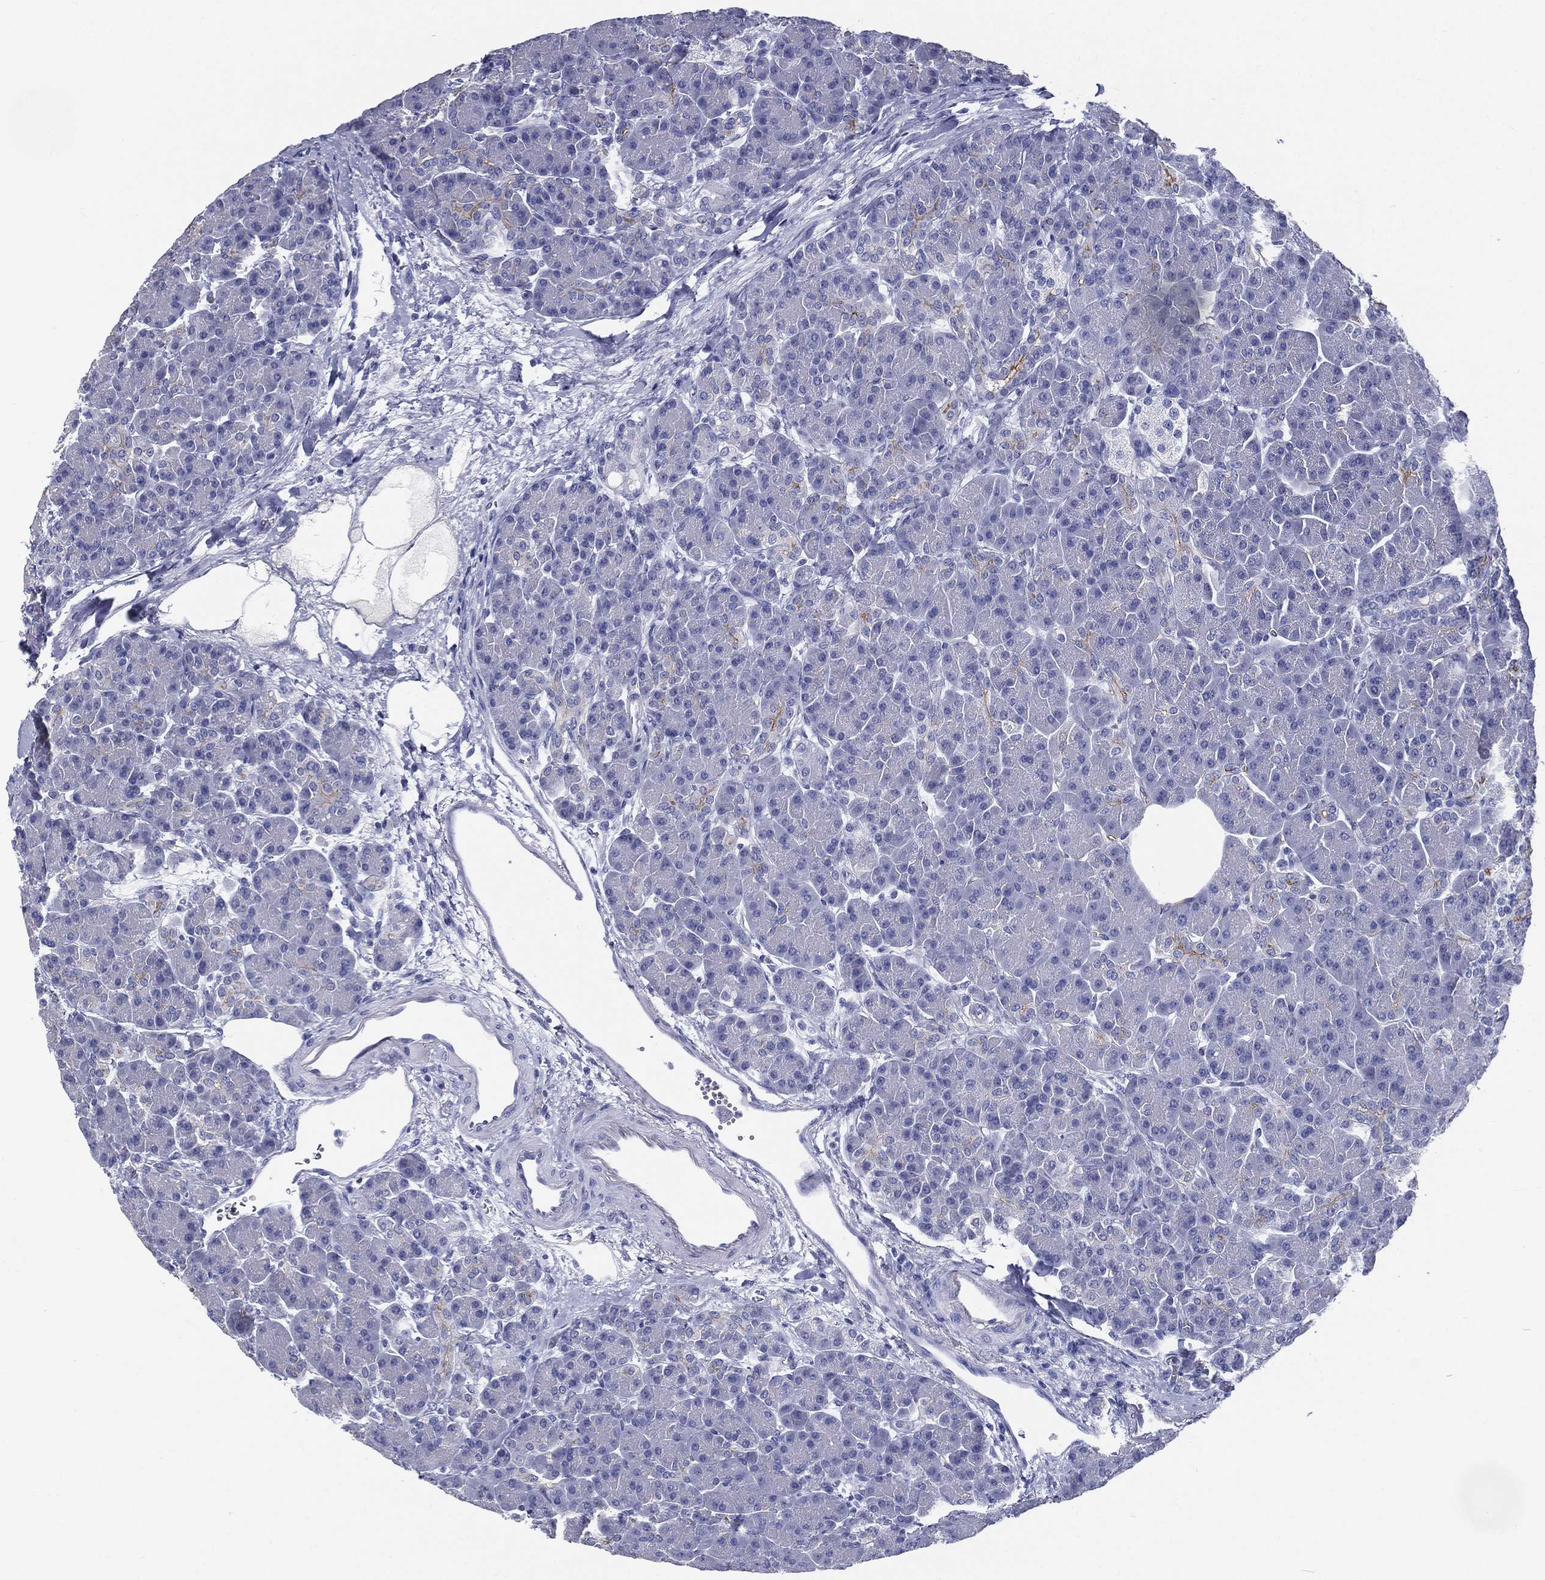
{"staining": {"intensity": "strong", "quantity": "<25%", "location": "cytoplasmic/membranous"}, "tissue": "pancreas", "cell_type": "Exocrine glandular cells", "image_type": "normal", "snomed": [{"axis": "morphology", "description": "Normal tissue, NOS"}, {"axis": "topography", "description": "Pancreas"}], "caption": "Immunohistochemical staining of normal human pancreas exhibits medium levels of strong cytoplasmic/membranous expression in about <25% of exocrine glandular cells. Ihc stains the protein of interest in brown and the nuclei are stained blue.", "gene": "RSPH4A", "patient": {"sex": "female", "age": 63}}